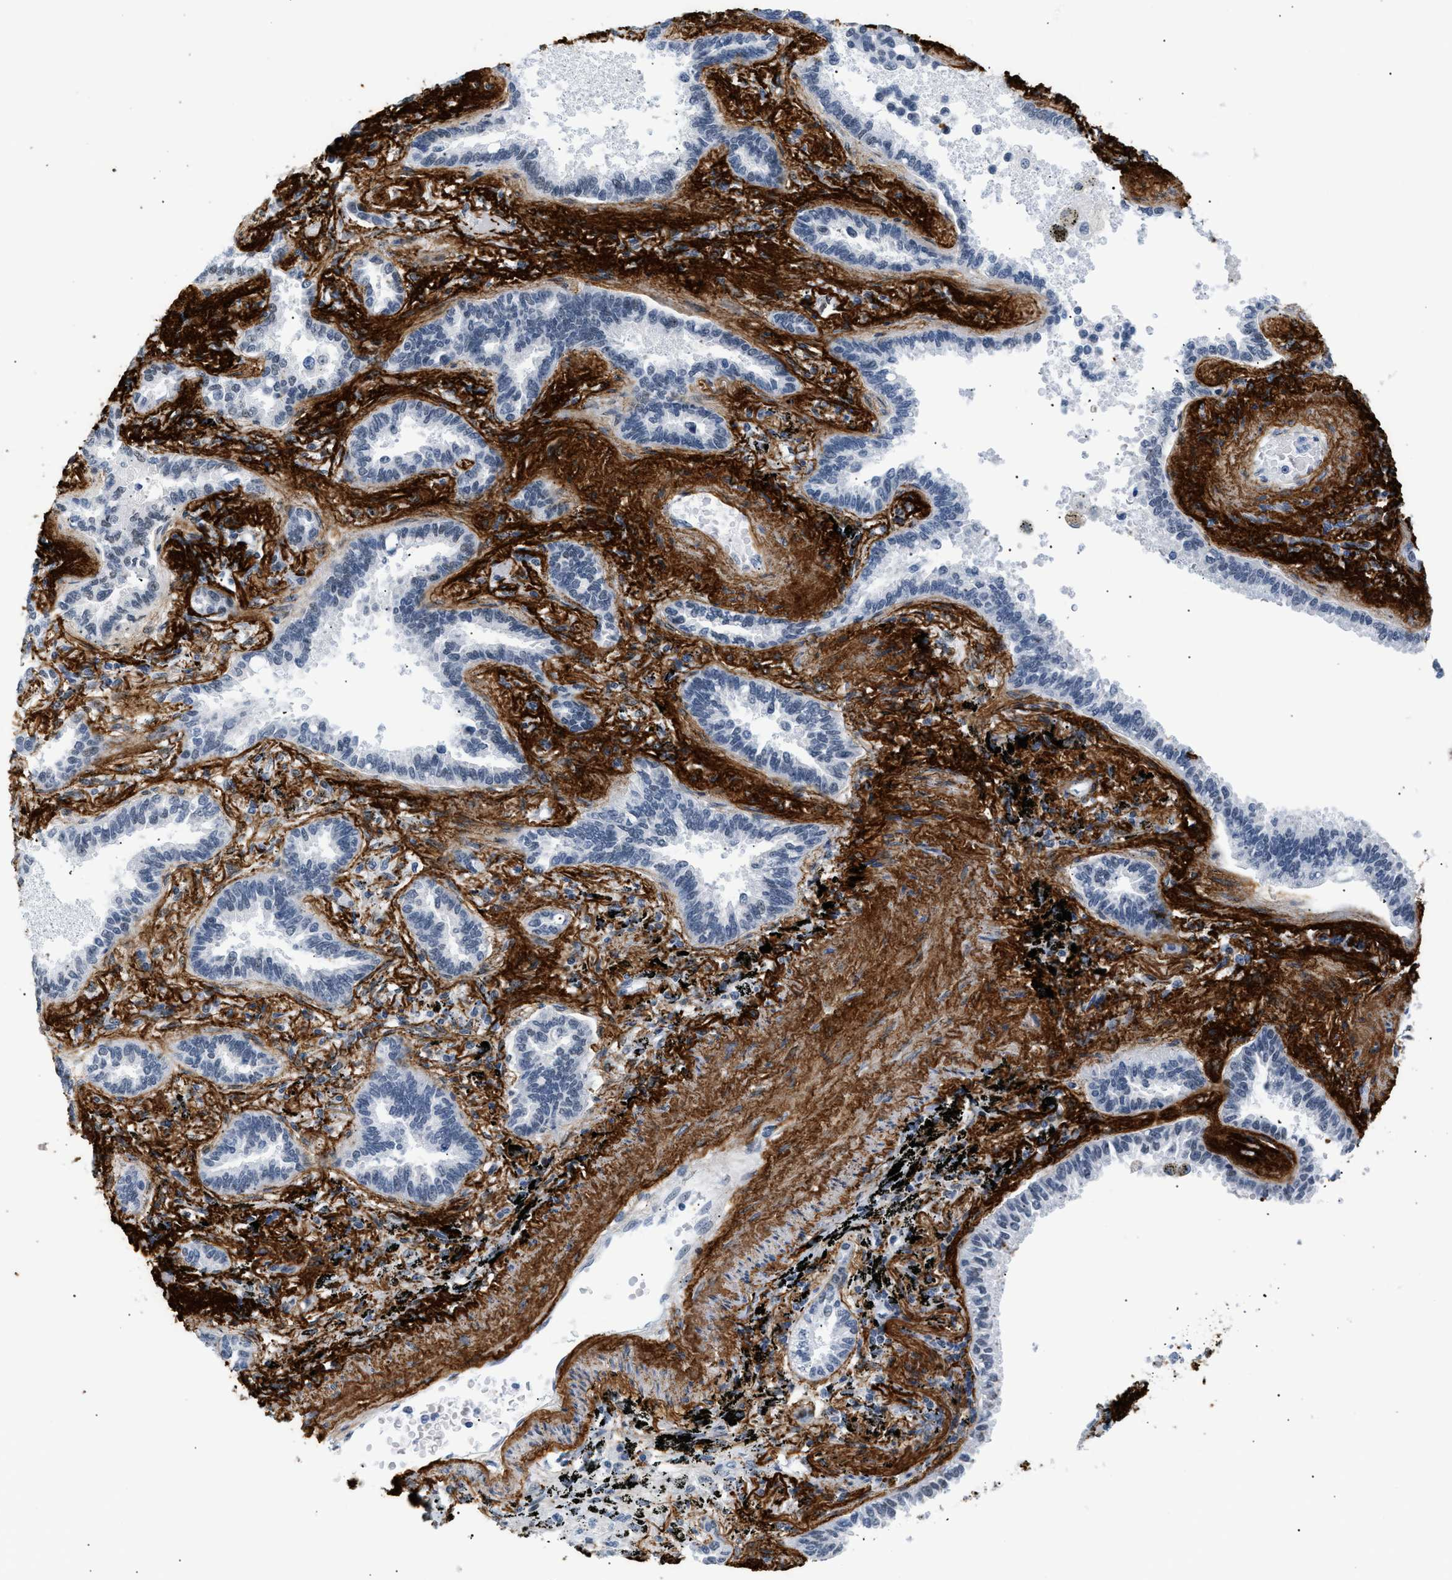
{"staining": {"intensity": "weak", "quantity": "<25%", "location": "nuclear"}, "tissue": "lung cancer", "cell_type": "Tumor cells", "image_type": "cancer", "snomed": [{"axis": "morphology", "description": "Normal tissue, NOS"}, {"axis": "morphology", "description": "Adenocarcinoma, NOS"}, {"axis": "topography", "description": "Lung"}], "caption": "A photomicrograph of adenocarcinoma (lung) stained for a protein displays no brown staining in tumor cells. Nuclei are stained in blue.", "gene": "ELN", "patient": {"sex": "male", "age": 59}}